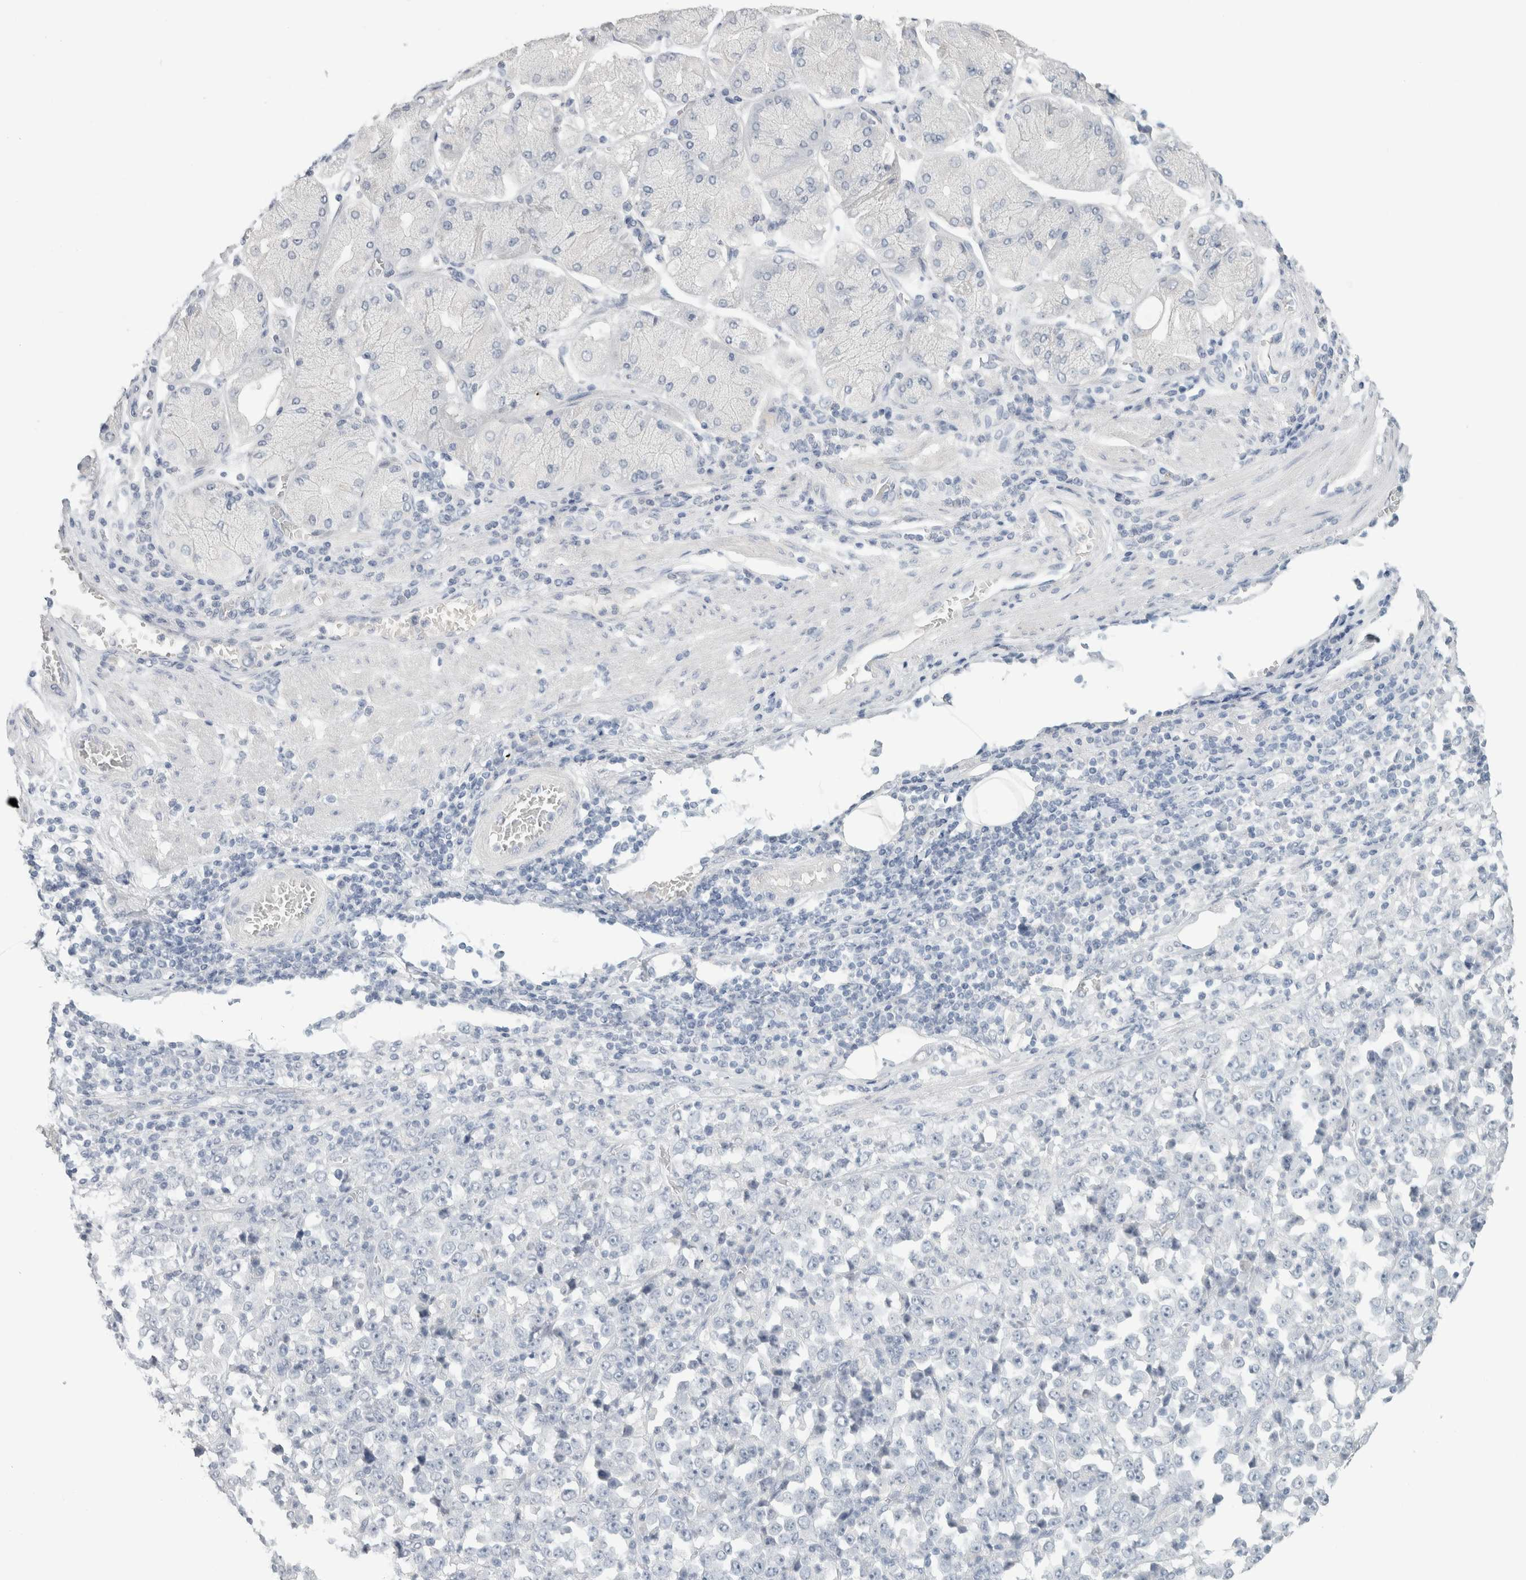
{"staining": {"intensity": "negative", "quantity": "none", "location": "none"}, "tissue": "stomach cancer", "cell_type": "Tumor cells", "image_type": "cancer", "snomed": [{"axis": "morphology", "description": "Normal tissue, NOS"}, {"axis": "morphology", "description": "Adenocarcinoma, NOS"}, {"axis": "topography", "description": "Stomach, upper"}, {"axis": "topography", "description": "Stomach"}], "caption": "DAB immunohistochemical staining of stomach cancer exhibits no significant expression in tumor cells. Brightfield microscopy of immunohistochemistry stained with DAB (brown) and hematoxylin (blue), captured at high magnification.", "gene": "SLC6A1", "patient": {"sex": "male", "age": 59}}